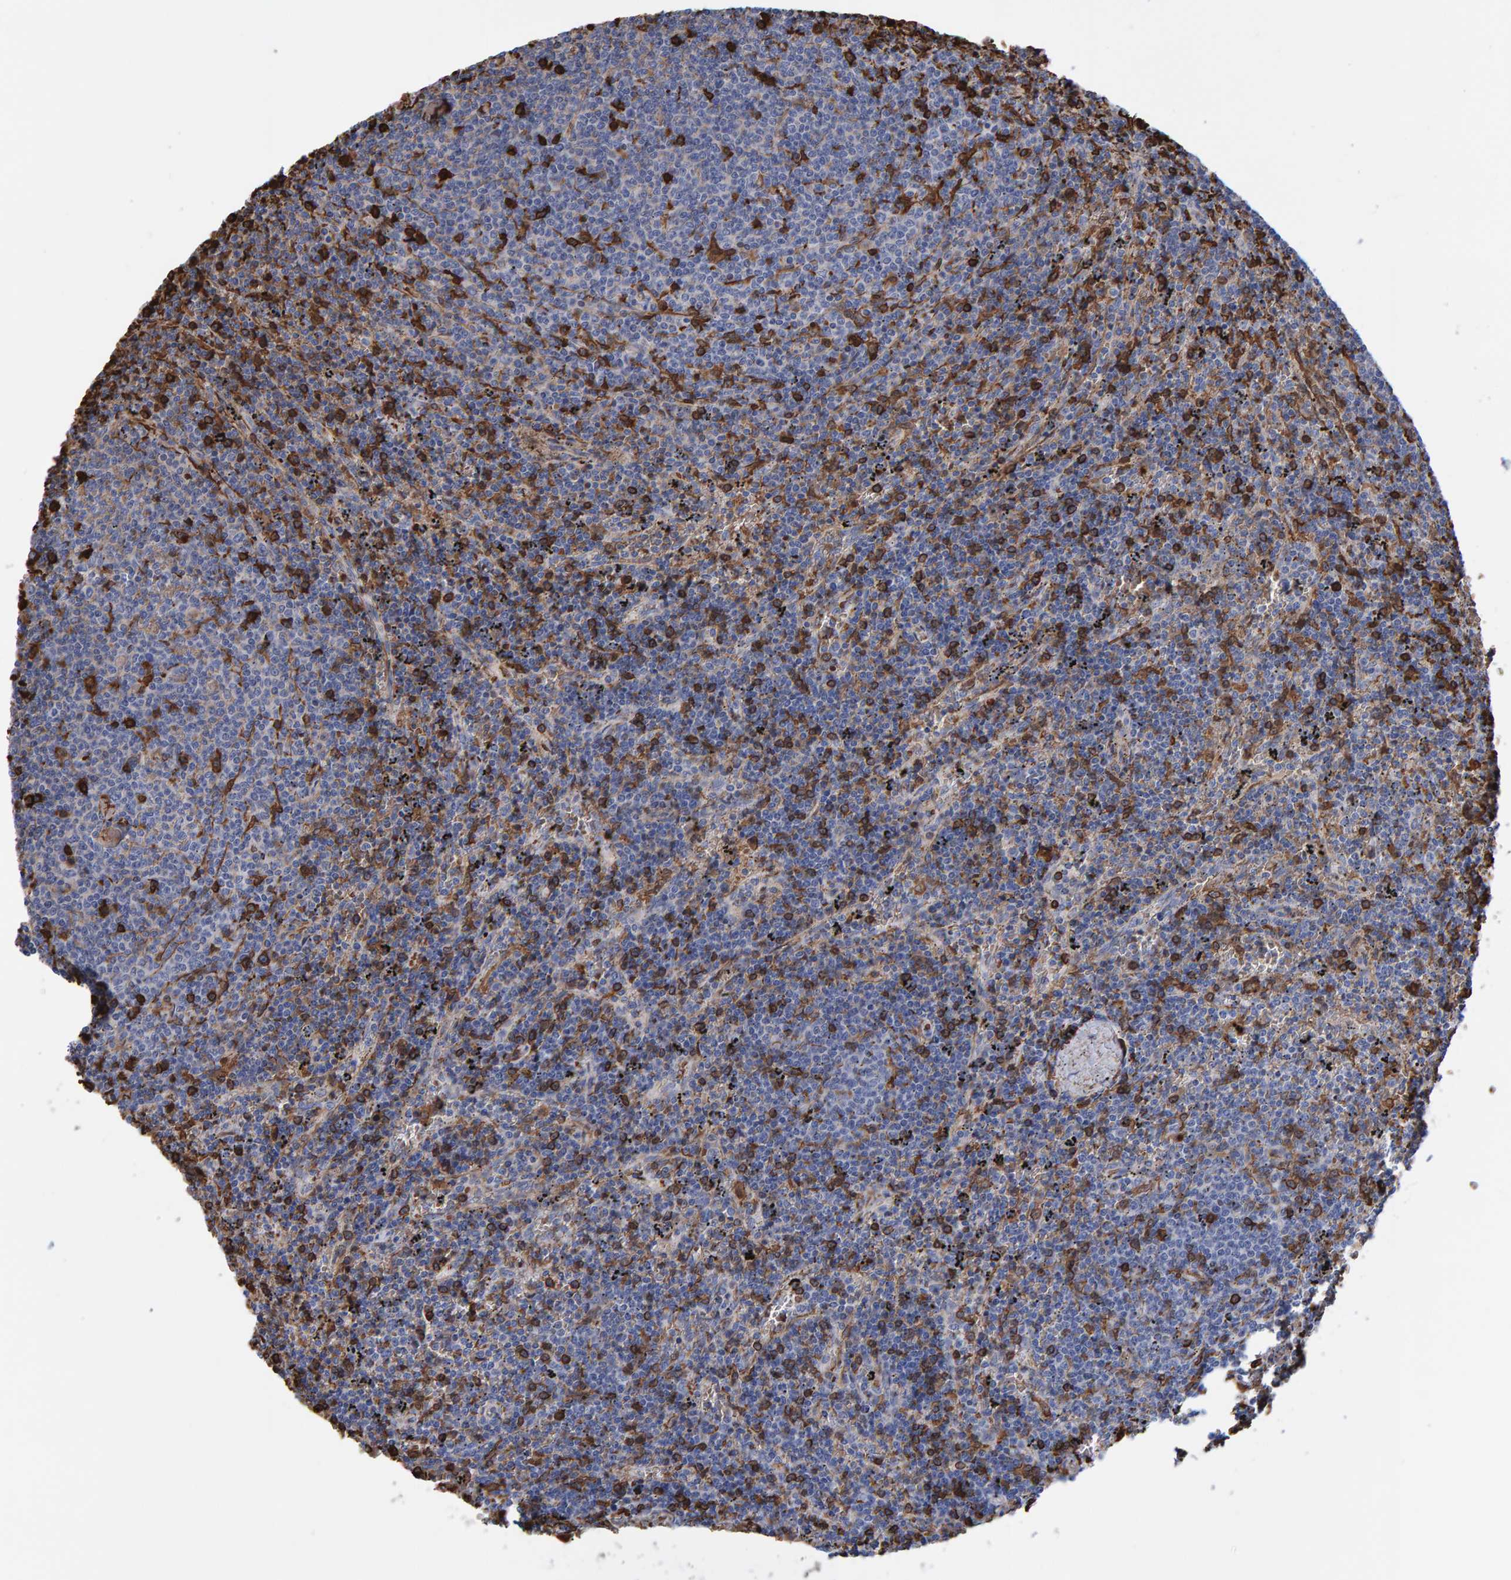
{"staining": {"intensity": "negative", "quantity": "none", "location": "none"}, "tissue": "lymphoma", "cell_type": "Tumor cells", "image_type": "cancer", "snomed": [{"axis": "morphology", "description": "Malignant lymphoma, non-Hodgkin's type, Low grade"}, {"axis": "topography", "description": "Spleen"}], "caption": "IHC histopathology image of neoplastic tissue: malignant lymphoma, non-Hodgkin's type (low-grade) stained with DAB (3,3'-diaminobenzidine) reveals no significant protein staining in tumor cells.", "gene": "VPS9D1", "patient": {"sex": "female", "age": 50}}